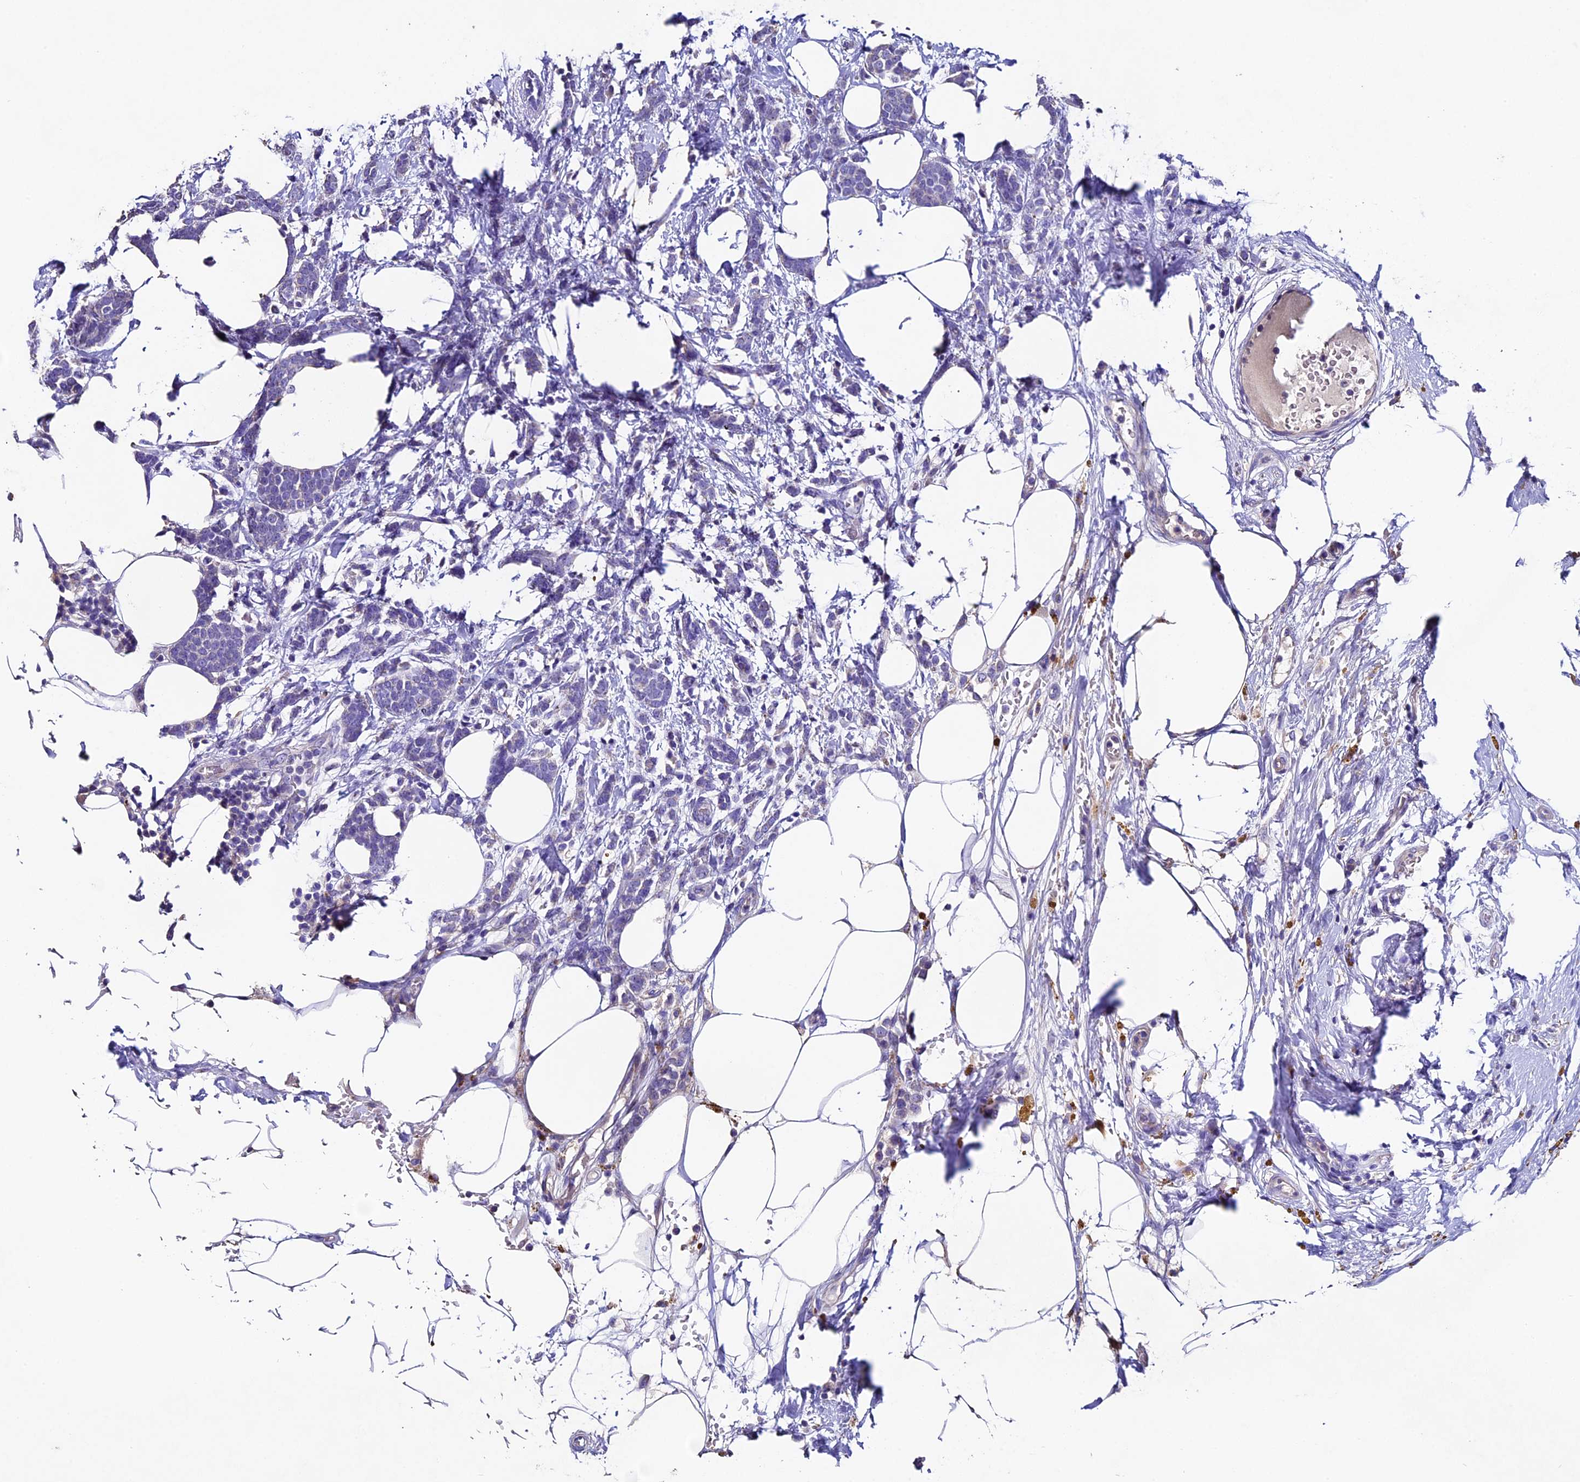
{"staining": {"intensity": "negative", "quantity": "none", "location": "none"}, "tissue": "breast cancer", "cell_type": "Tumor cells", "image_type": "cancer", "snomed": [{"axis": "morphology", "description": "Lobular carcinoma"}, {"axis": "topography", "description": "Breast"}], "caption": "High magnification brightfield microscopy of lobular carcinoma (breast) stained with DAB (3,3'-diaminobenzidine) (brown) and counterstained with hematoxylin (blue): tumor cells show no significant expression. The staining was performed using DAB (3,3'-diaminobenzidine) to visualize the protein expression in brown, while the nuclei were stained in blue with hematoxylin (Magnification: 20x).", "gene": "FBXW9", "patient": {"sex": "female", "age": 58}}